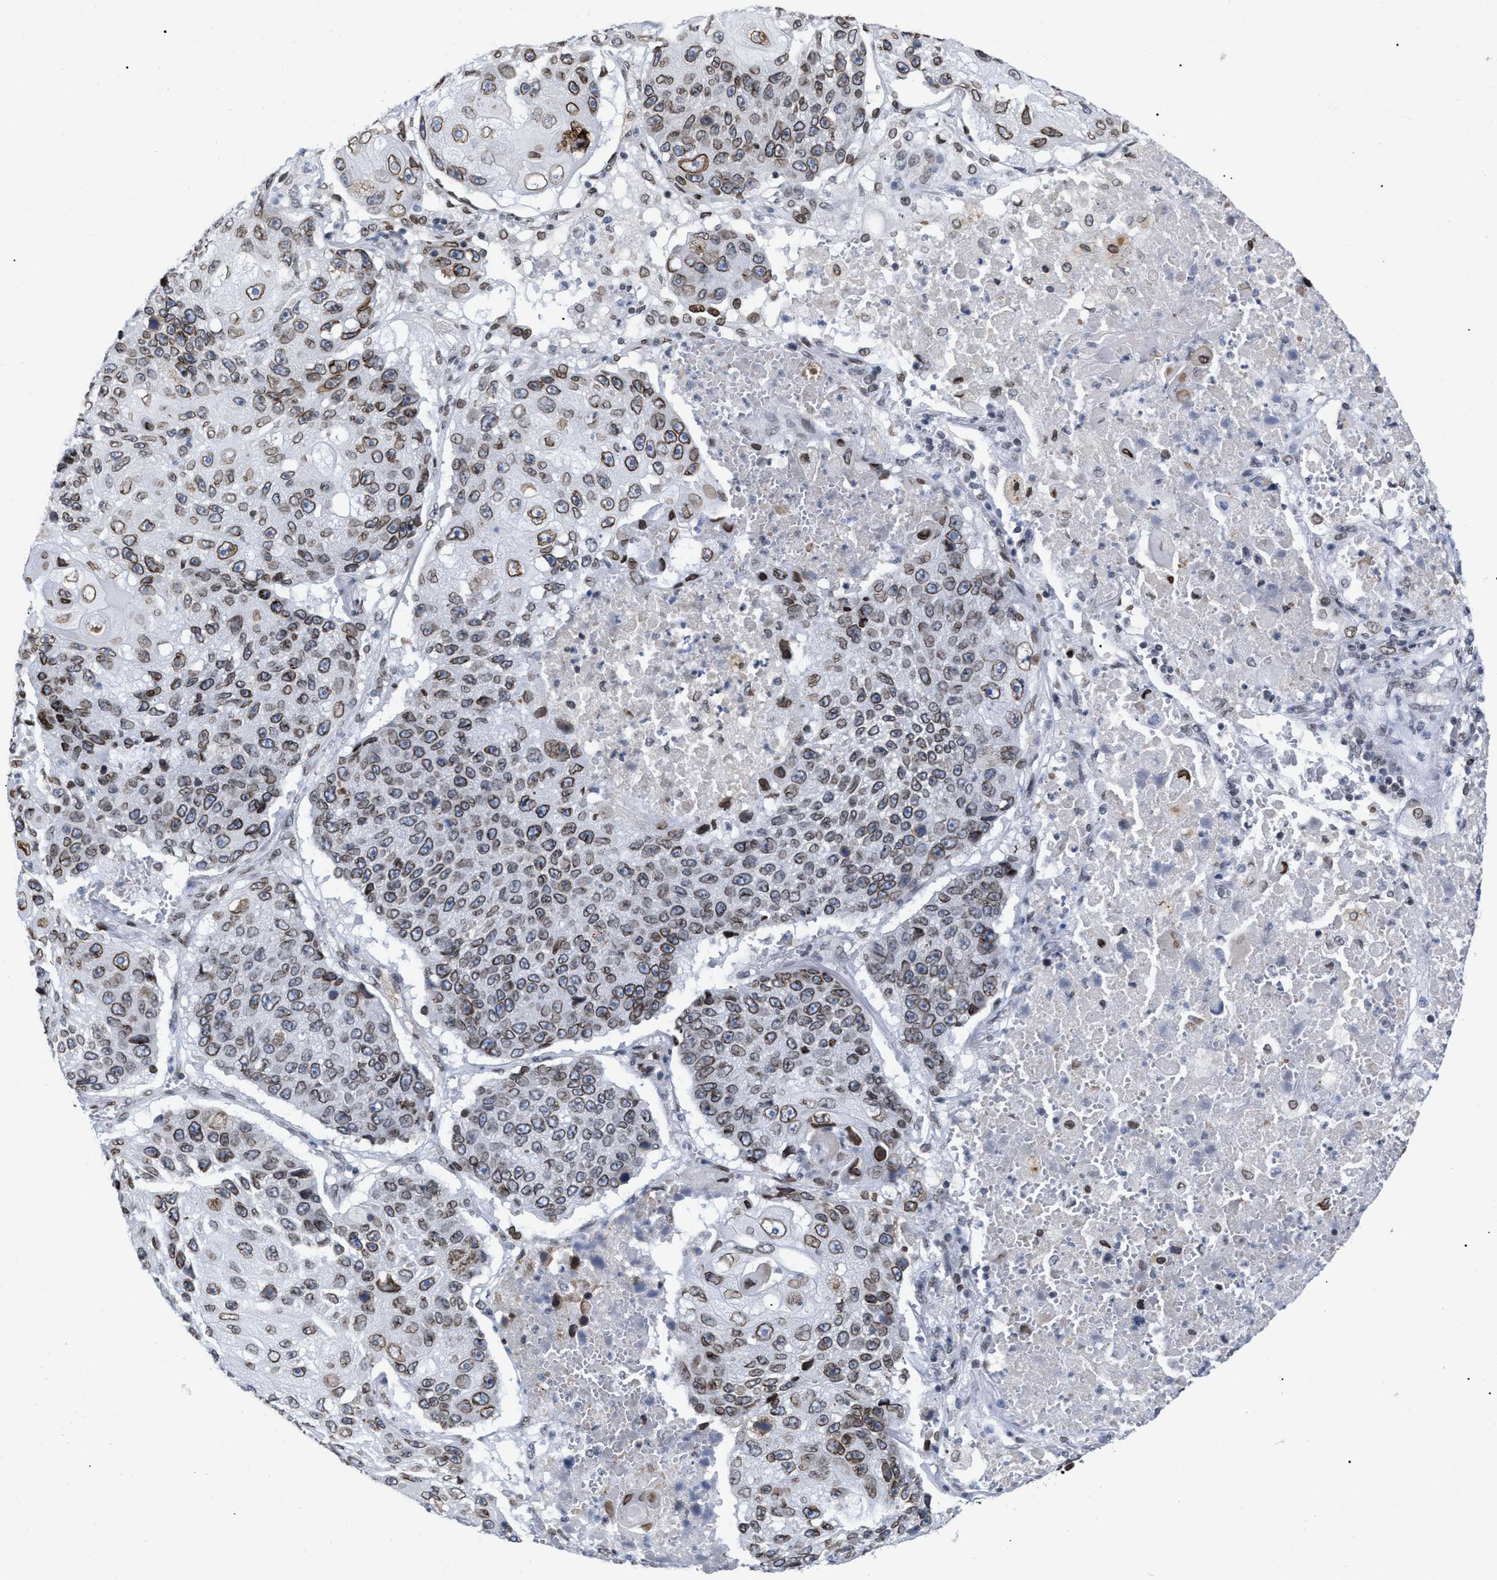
{"staining": {"intensity": "moderate", "quantity": ">75%", "location": "cytoplasmic/membranous,nuclear"}, "tissue": "lung cancer", "cell_type": "Tumor cells", "image_type": "cancer", "snomed": [{"axis": "morphology", "description": "Squamous cell carcinoma, NOS"}, {"axis": "topography", "description": "Lung"}], "caption": "A brown stain highlights moderate cytoplasmic/membranous and nuclear positivity of a protein in lung cancer tumor cells.", "gene": "TPR", "patient": {"sex": "male", "age": 61}}